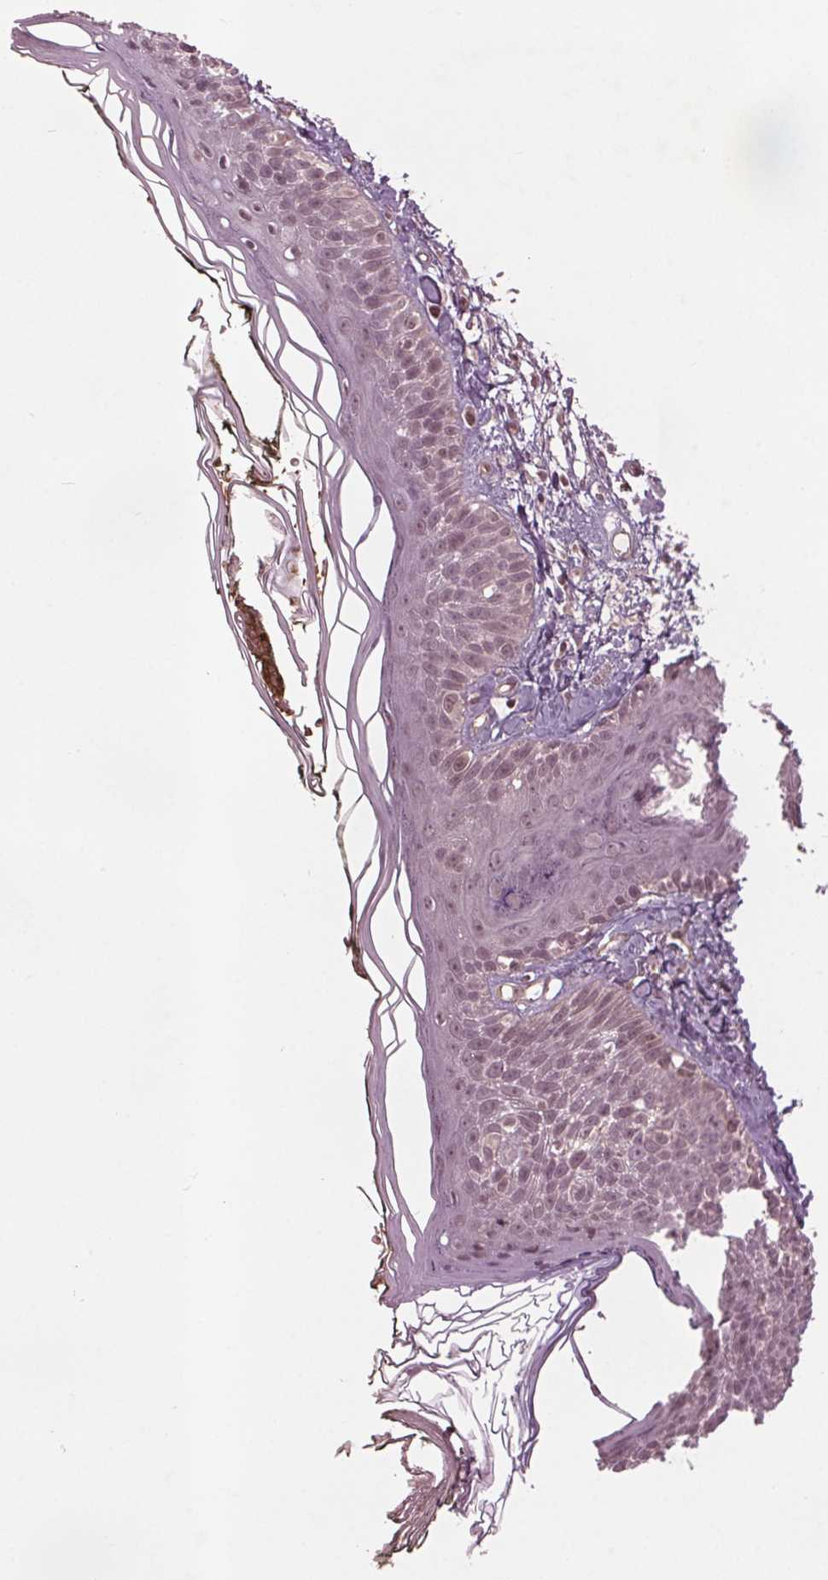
{"staining": {"intensity": "negative", "quantity": "none", "location": "none"}, "tissue": "skin", "cell_type": "Fibroblasts", "image_type": "normal", "snomed": [{"axis": "morphology", "description": "Normal tissue, NOS"}, {"axis": "topography", "description": "Skin"}], "caption": "Skin stained for a protein using immunohistochemistry (IHC) reveals no expression fibroblasts.", "gene": "BTBD1", "patient": {"sex": "male", "age": 76}}